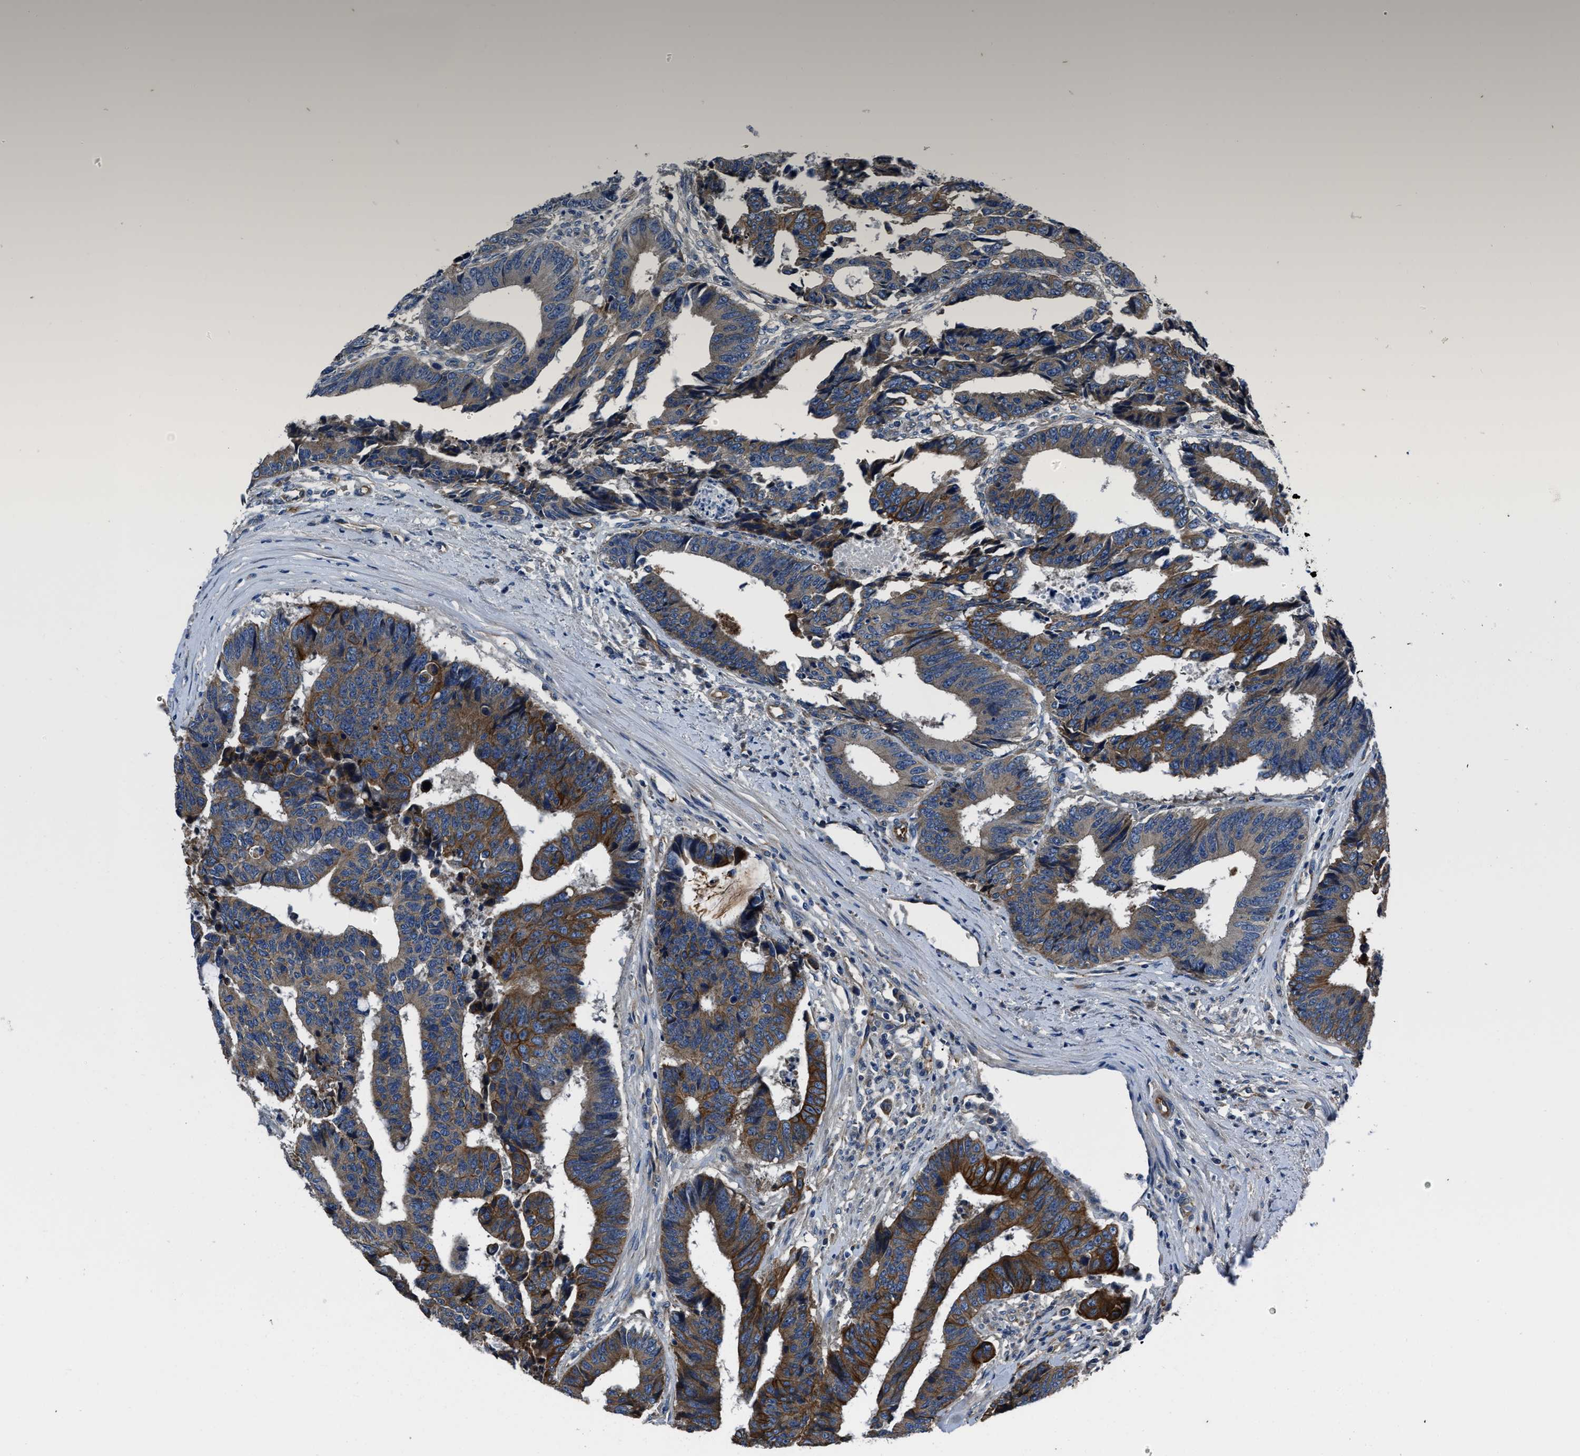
{"staining": {"intensity": "moderate", "quantity": "25%-75%", "location": "cytoplasmic/membranous"}, "tissue": "colorectal cancer", "cell_type": "Tumor cells", "image_type": "cancer", "snomed": [{"axis": "morphology", "description": "Adenocarcinoma, NOS"}, {"axis": "topography", "description": "Rectum"}], "caption": "Human colorectal adenocarcinoma stained with a brown dye displays moderate cytoplasmic/membranous positive staining in about 25%-75% of tumor cells.", "gene": "ERC1", "patient": {"sex": "male", "age": 84}}